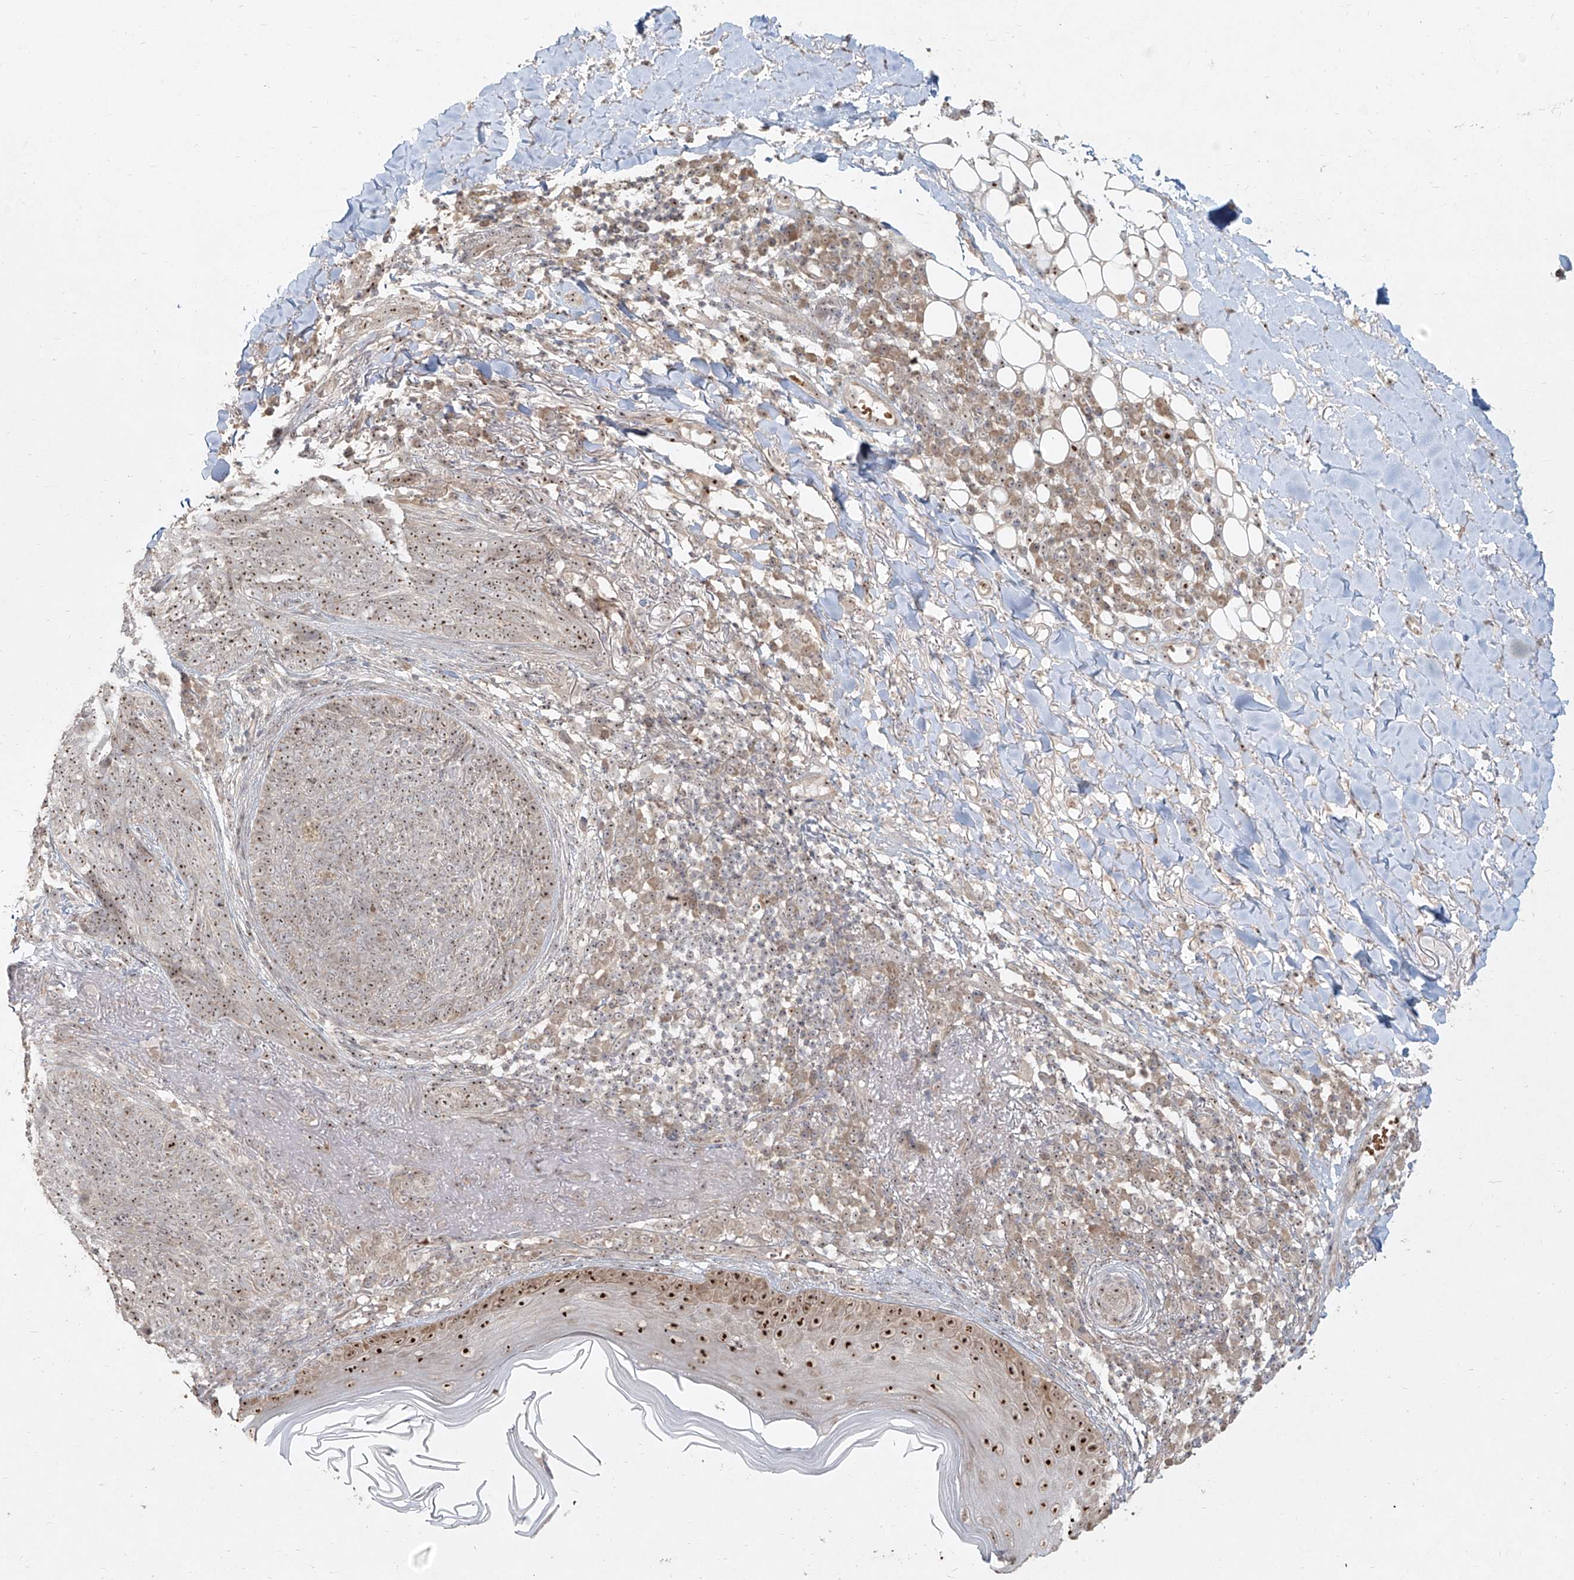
{"staining": {"intensity": "weak", "quantity": ">75%", "location": "nuclear"}, "tissue": "skin cancer", "cell_type": "Tumor cells", "image_type": "cancer", "snomed": [{"axis": "morphology", "description": "Basal cell carcinoma"}, {"axis": "topography", "description": "Skin"}], "caption": "Protein expression analysis of human skin cancer reveals weak nuclear staining in approximately >75% of tumor cells. The staining was performed using DAB, with brown indicating positive protein expression. Nuclei are stained blue with hematoxylin.", "gene": "BYSL", "patient": {"sex": "male", "age": 85}}